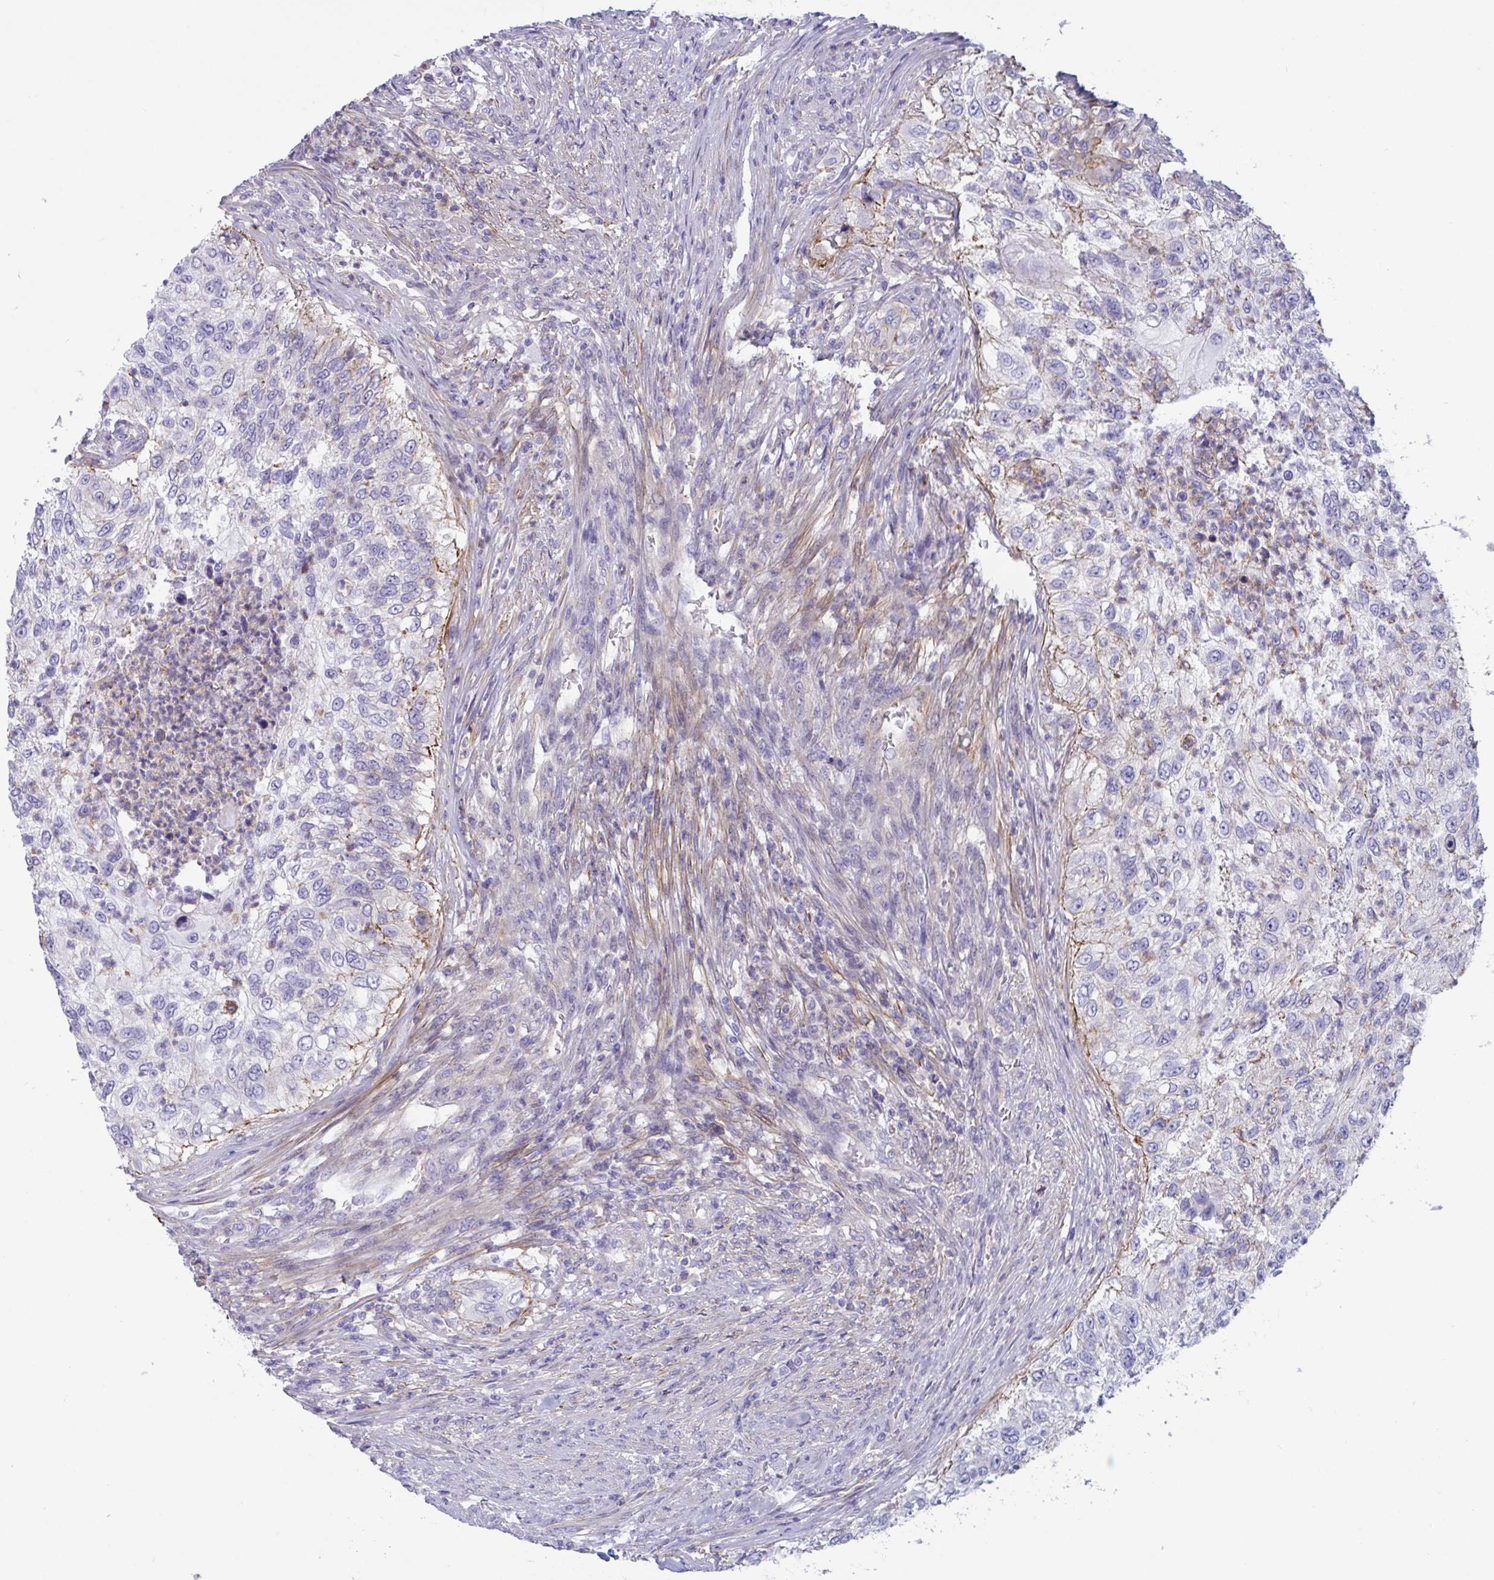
{"staining": {"intensity": "negative", "quantity": "none", "location": "none"}, "tissue": "urothelial cancer", "cell_type": "Tumor cells", "image_type": "cancer", "snomed": [{"axis": "morphology", "description": "Urothelial carcinoma, High grade"}, {"axis": "topography", "description": "Urinary bladder"}], "caption": "Urothelial cancer was stained to show a protein in brown. There is no significant positivity in tumor cells.", "gene": "OXLD1", "patient": {"sex": "female", "age": 60}}